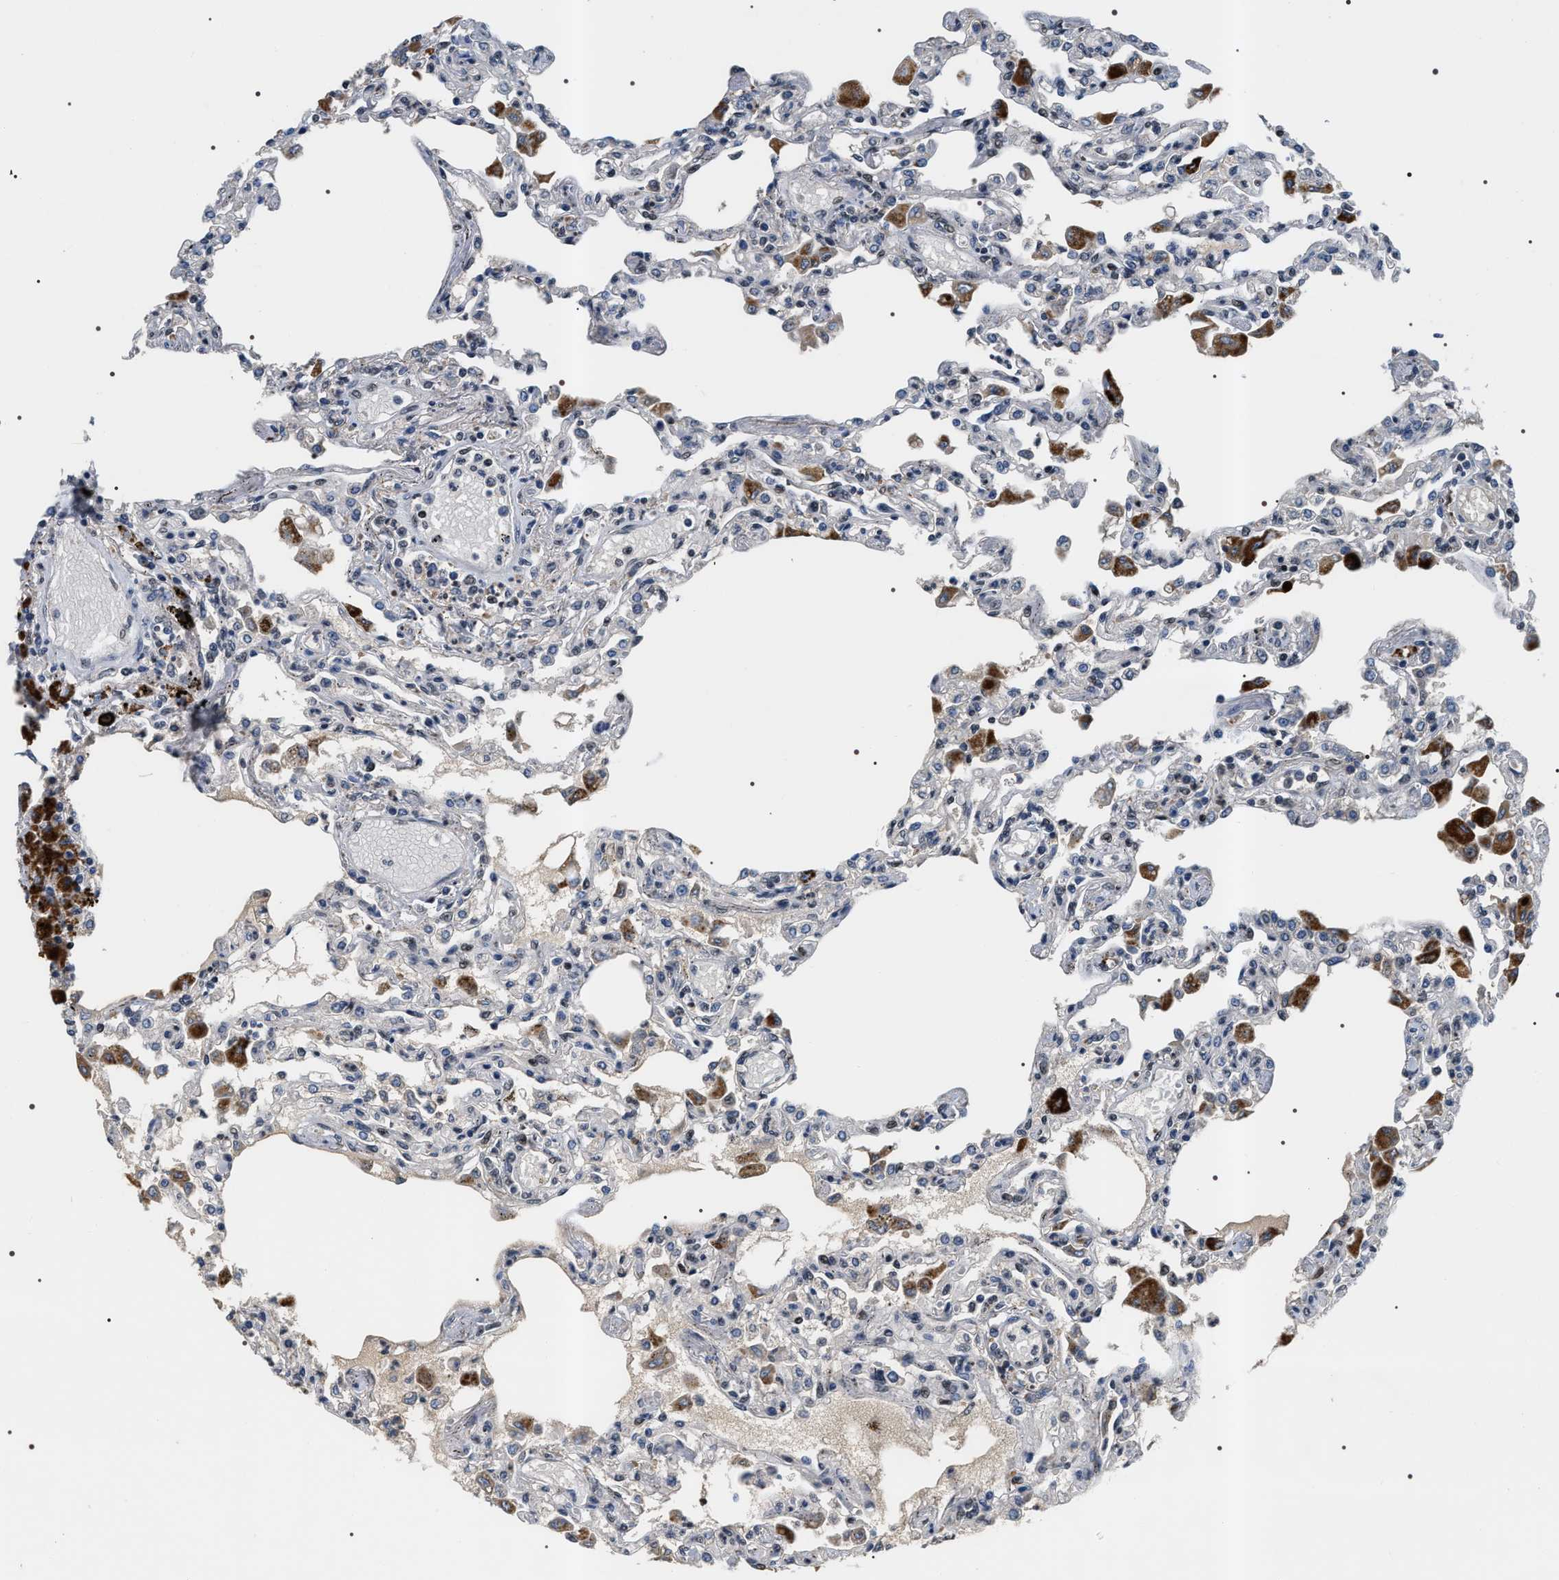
{"staining": {"intensity": "moderate", "quantity": "<25%", "location": "nuclear"}, "tissue": "lung", "cell_type": "Alveolar cells", "image_type": "normal", "snomed": [{"axis": "morphology", "description": "Normal tissue, NOS"}, {"axis": "topography", "description": "Bronchus"}, {"axis": "topography", "description": "Lung"}], "caption": "An IHC micrograph of benign tissue is shown. Protein staining in brown labels moderate nuclear positivity in lung within alveolar cells. (brown staining indicates protein expression, while blue staining denotes nuclei).", "gene": "C7orf25", "patient": {"sex": "female", "age": 49}}